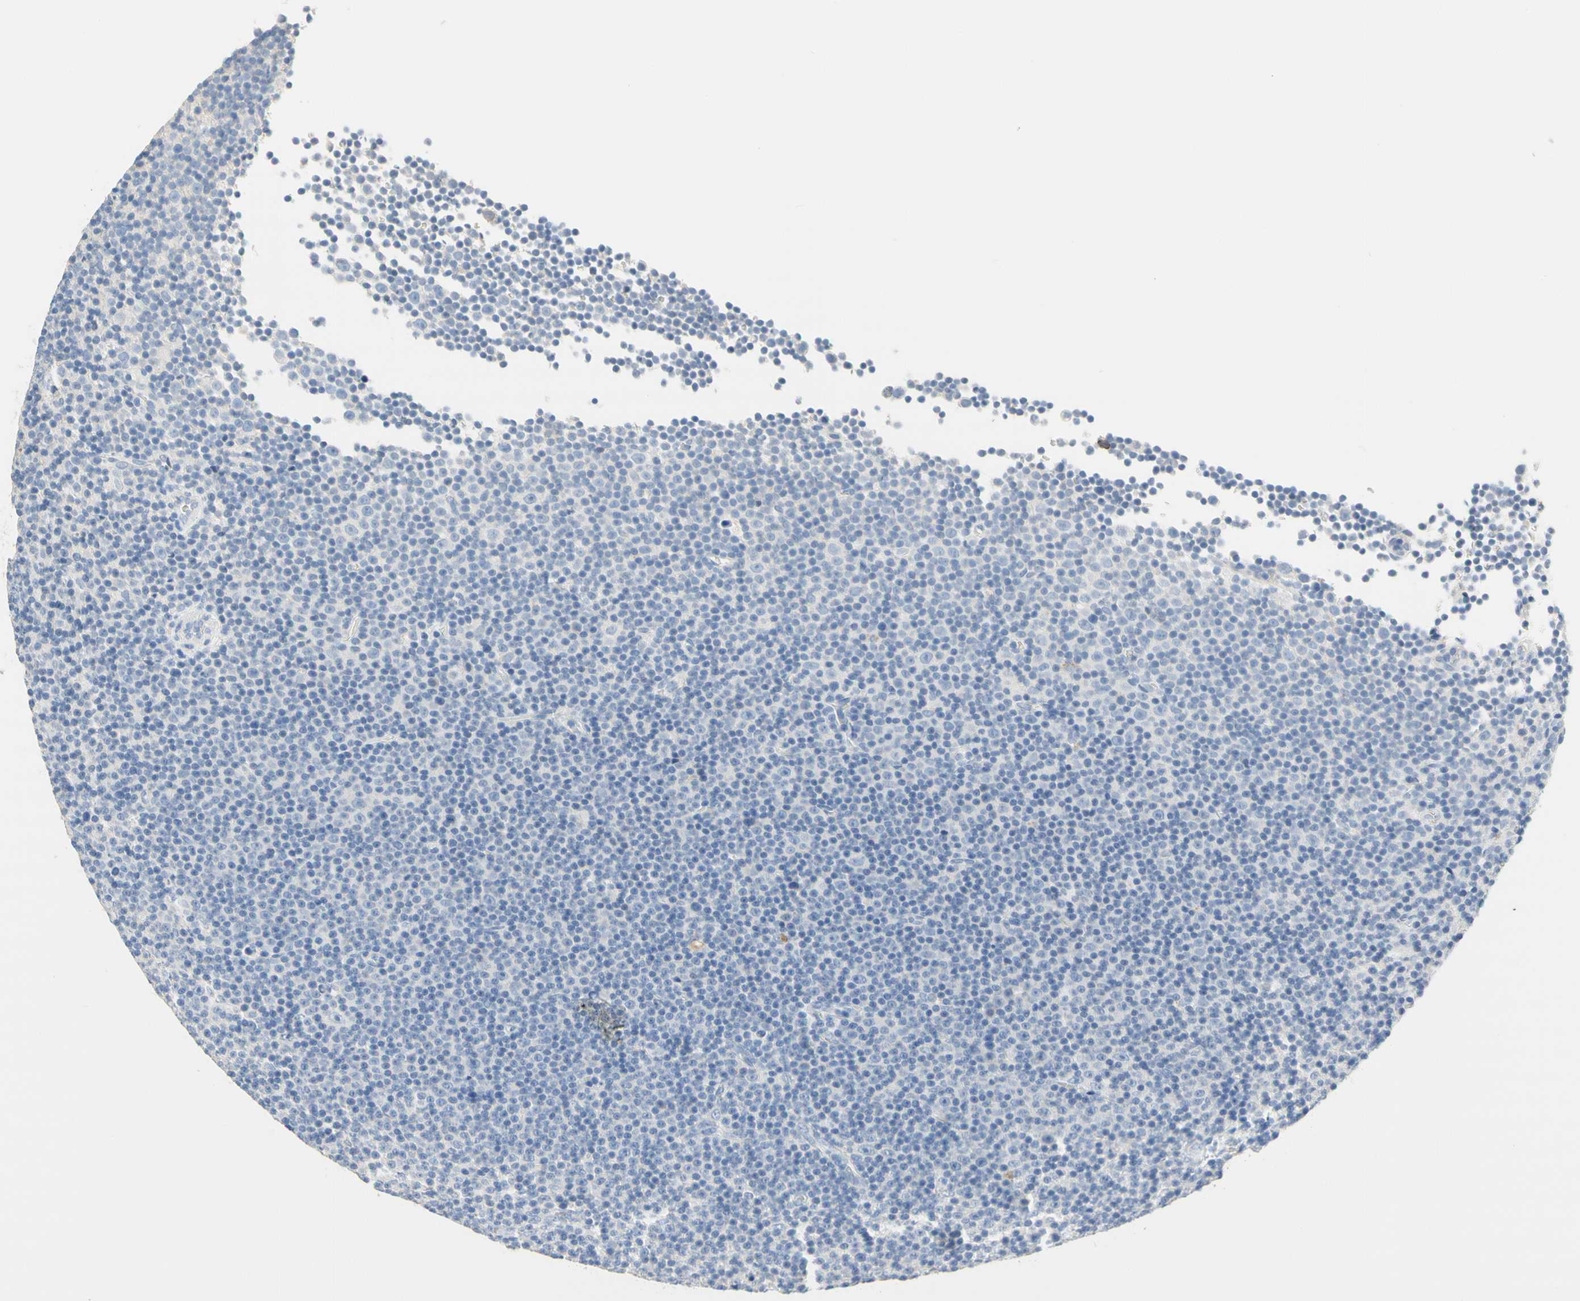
{"staining": {"intensity": "negative", "quantity": "none", "location": "none"}, "tissue": "lymphoma", "cell_type": "Tumor cells", "image_type": "cancer", "snomed": [{"axis": "morphology", "description": "Malignant lymphoma, non-Hodgkin's type, Low grade"}, {"axis": "topography", "description": "Lymph node"}], "caption": "Immunohistochemical staining of malignant lymphoma, non-Hodgkin's type (low-grade) displays no significant expression in tumor cells.", "gene": "NECTIN4", "patient": {"sex": "female", "age": 67}}